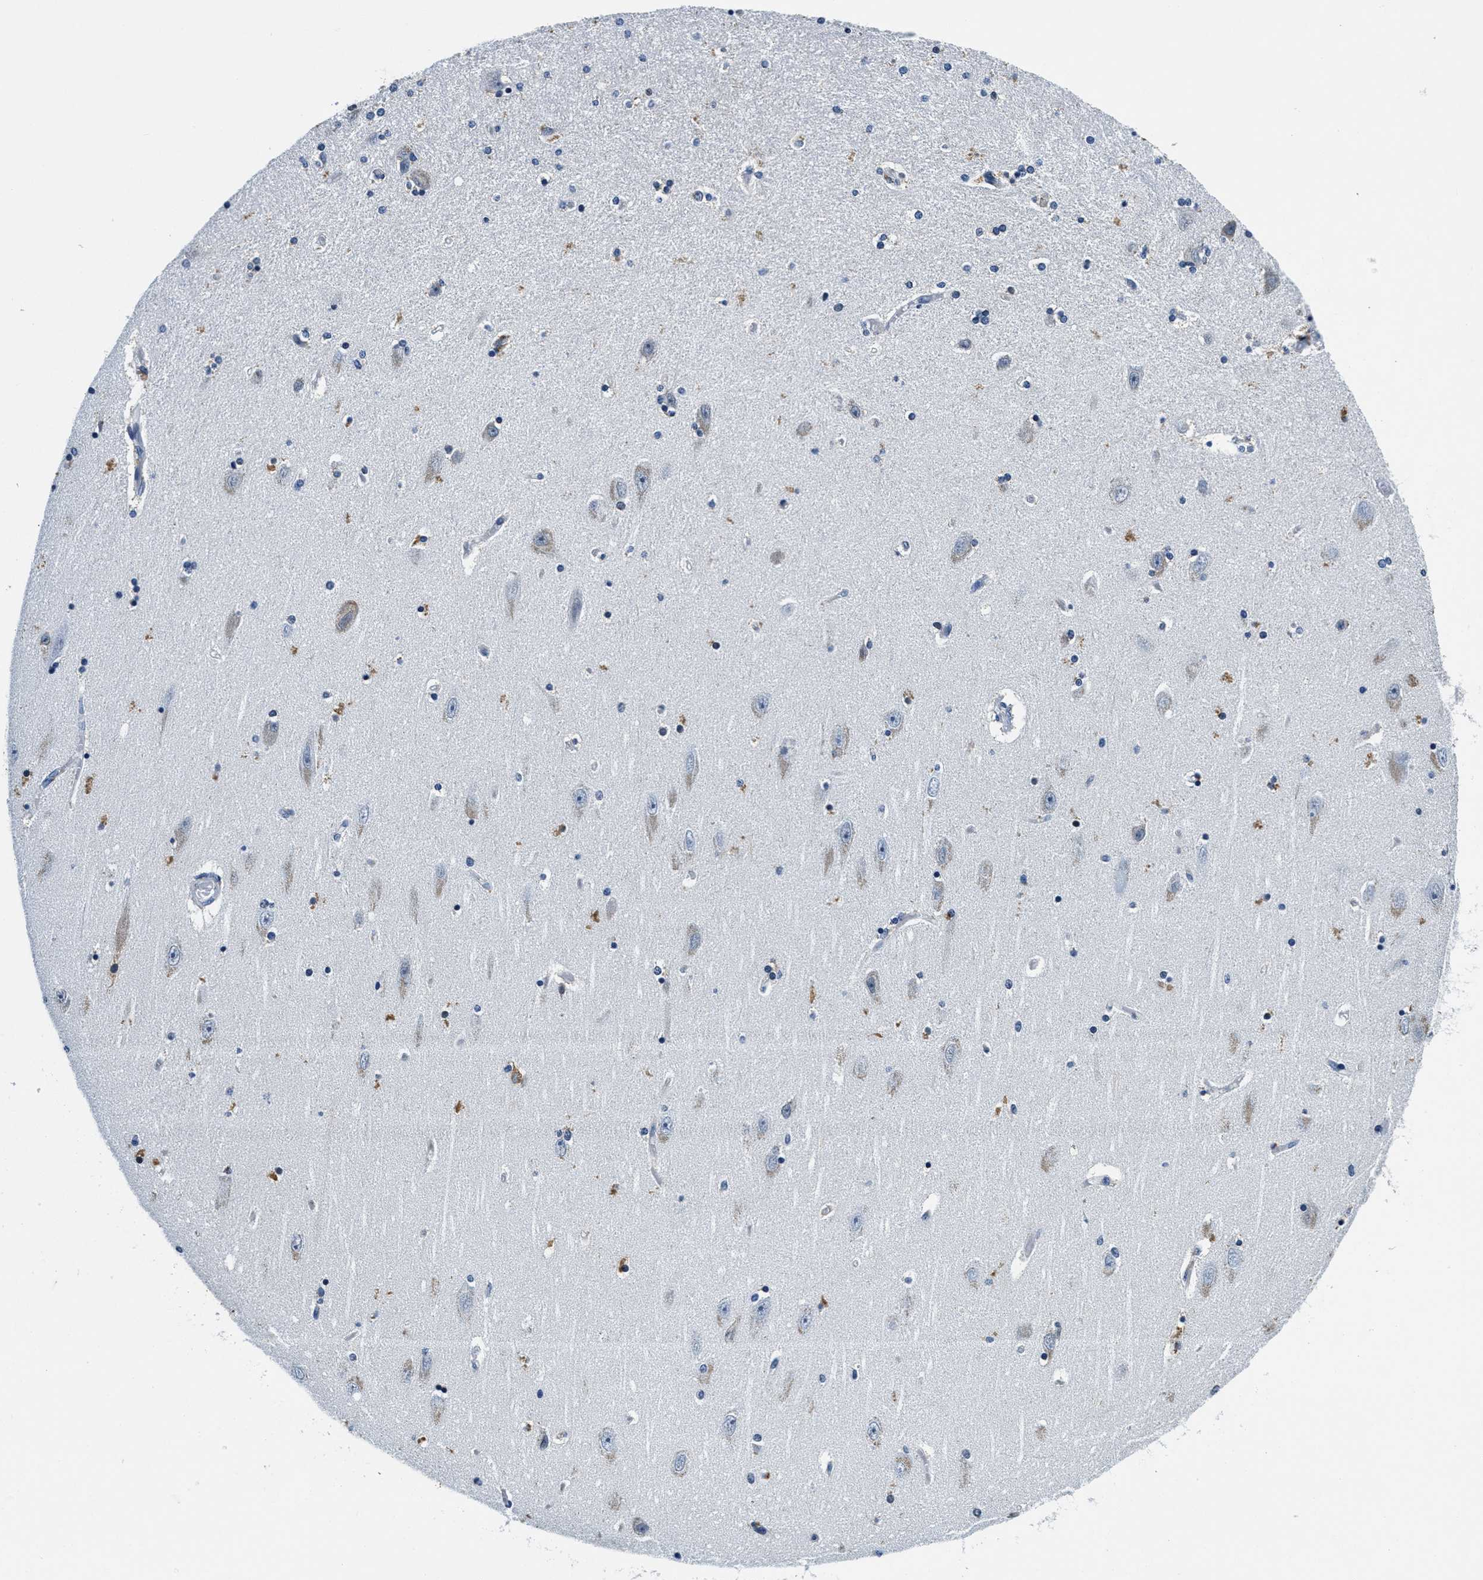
{"staining": {"intensity": "moderate", "quantity": "<25%", "location": "cytoplasmic/membranous"}, "tissue": "hippocampus", "cell_type": "Glial cells", "image_type": "normal", "snomed": [{"axis": "morphology", "description": "Normal tissue, NOS"}, {"axis": "topography", "description": "Hippocampus"}], "caption": "Protein staining demonstrates moderate cytoplasmic/membranous positivity in approximately <25% of glial cells in benign hippocampus.", "gene": "HS3ST2", "patient": {"sex": "female", "age": 54}}